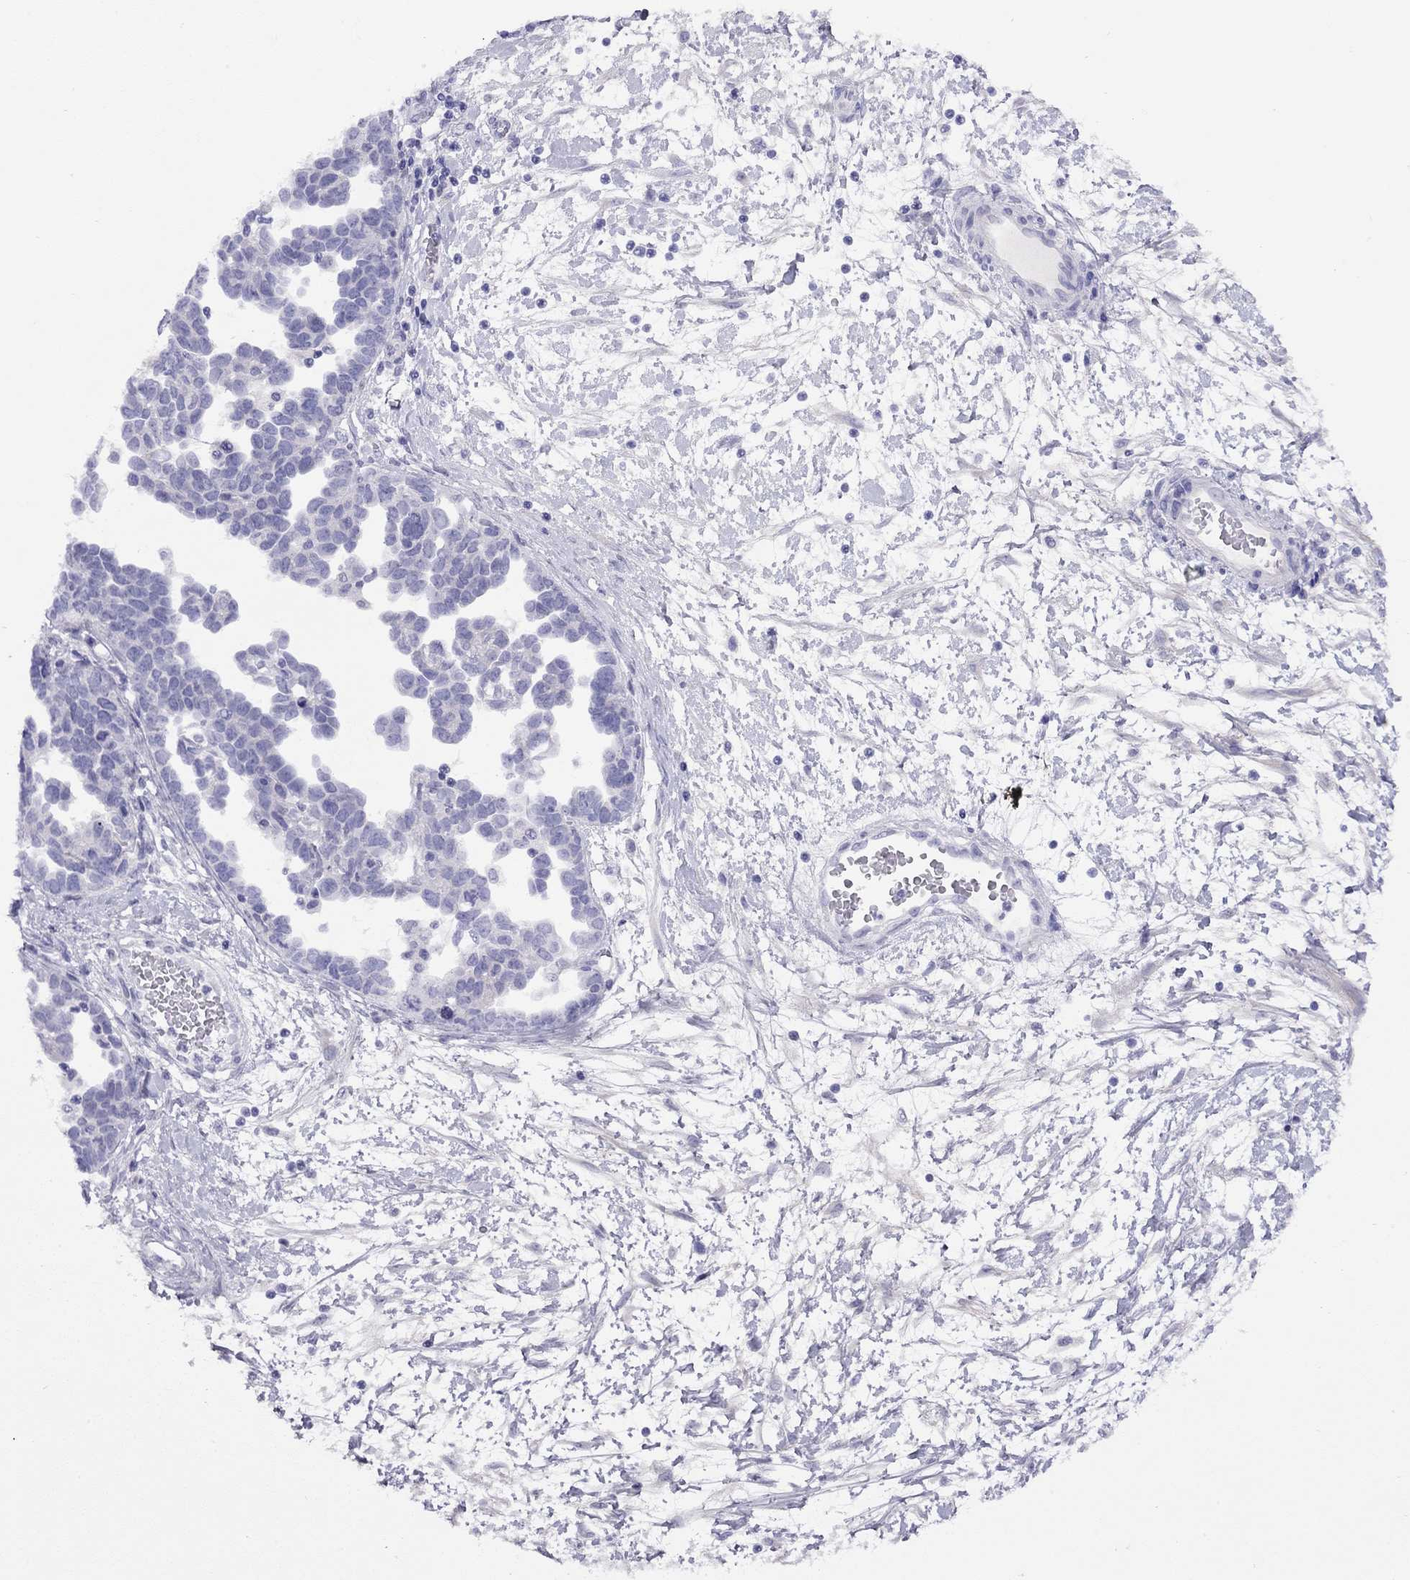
{"staining": {"intensity": "negative", "quantity": "none", "location": "none"}, "tissue": "ovarian cancer", "cell_type": "Tumor cells", "image_type": "cancer", "snomed": [{"axis": "morphology", "description": "Cystadenocarcinoma, serous, NOS"}, {"axis": "topography", "description": "Ovary"}], "caption": "Ovarian cancer was stained to show a protein in brown. There is no significant staining in tumor cells.", "gene": "CPNE4", "patient": {"sex": "female", "age": 54}}